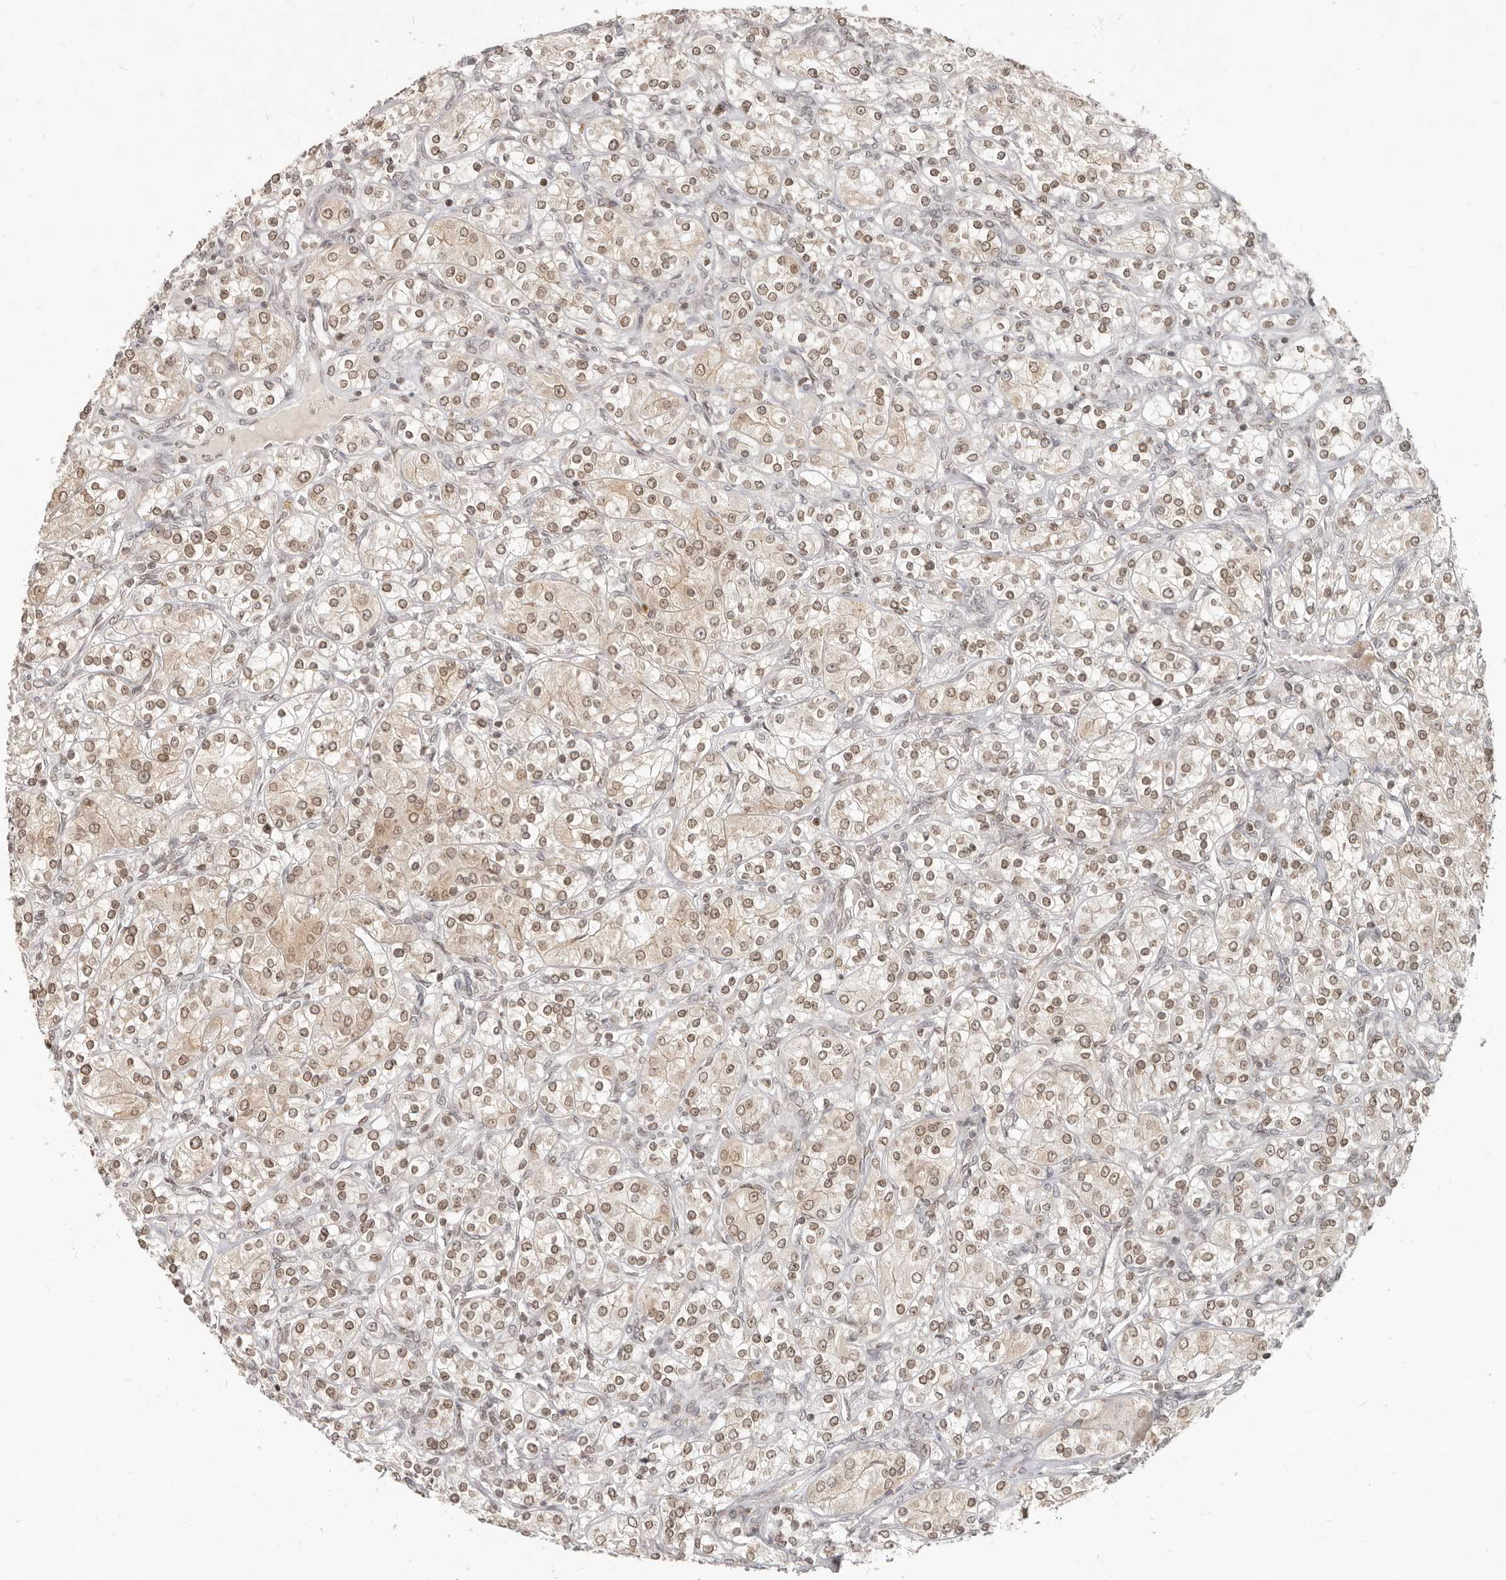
{"staining": {"intensity": "moderate", "quantity": ">75%", "location": "nuclear"}, "tissue": "renal cancer", "cell_type": "Tumor cells", "image_type": "cancer", "snomed": [{"axis": "morphology", "description": "Adenocarcinoma, NOS"}, {"axis": "topography", "description": "Kidney"}], "caption": "This is a histology image of immunohistochemistry (IHC) staining of renal cancer, which shows moderate staining in the nuclear of tumor cells.", "gene": "NUP153", "patient": {"sex": "male", "age": 77}}